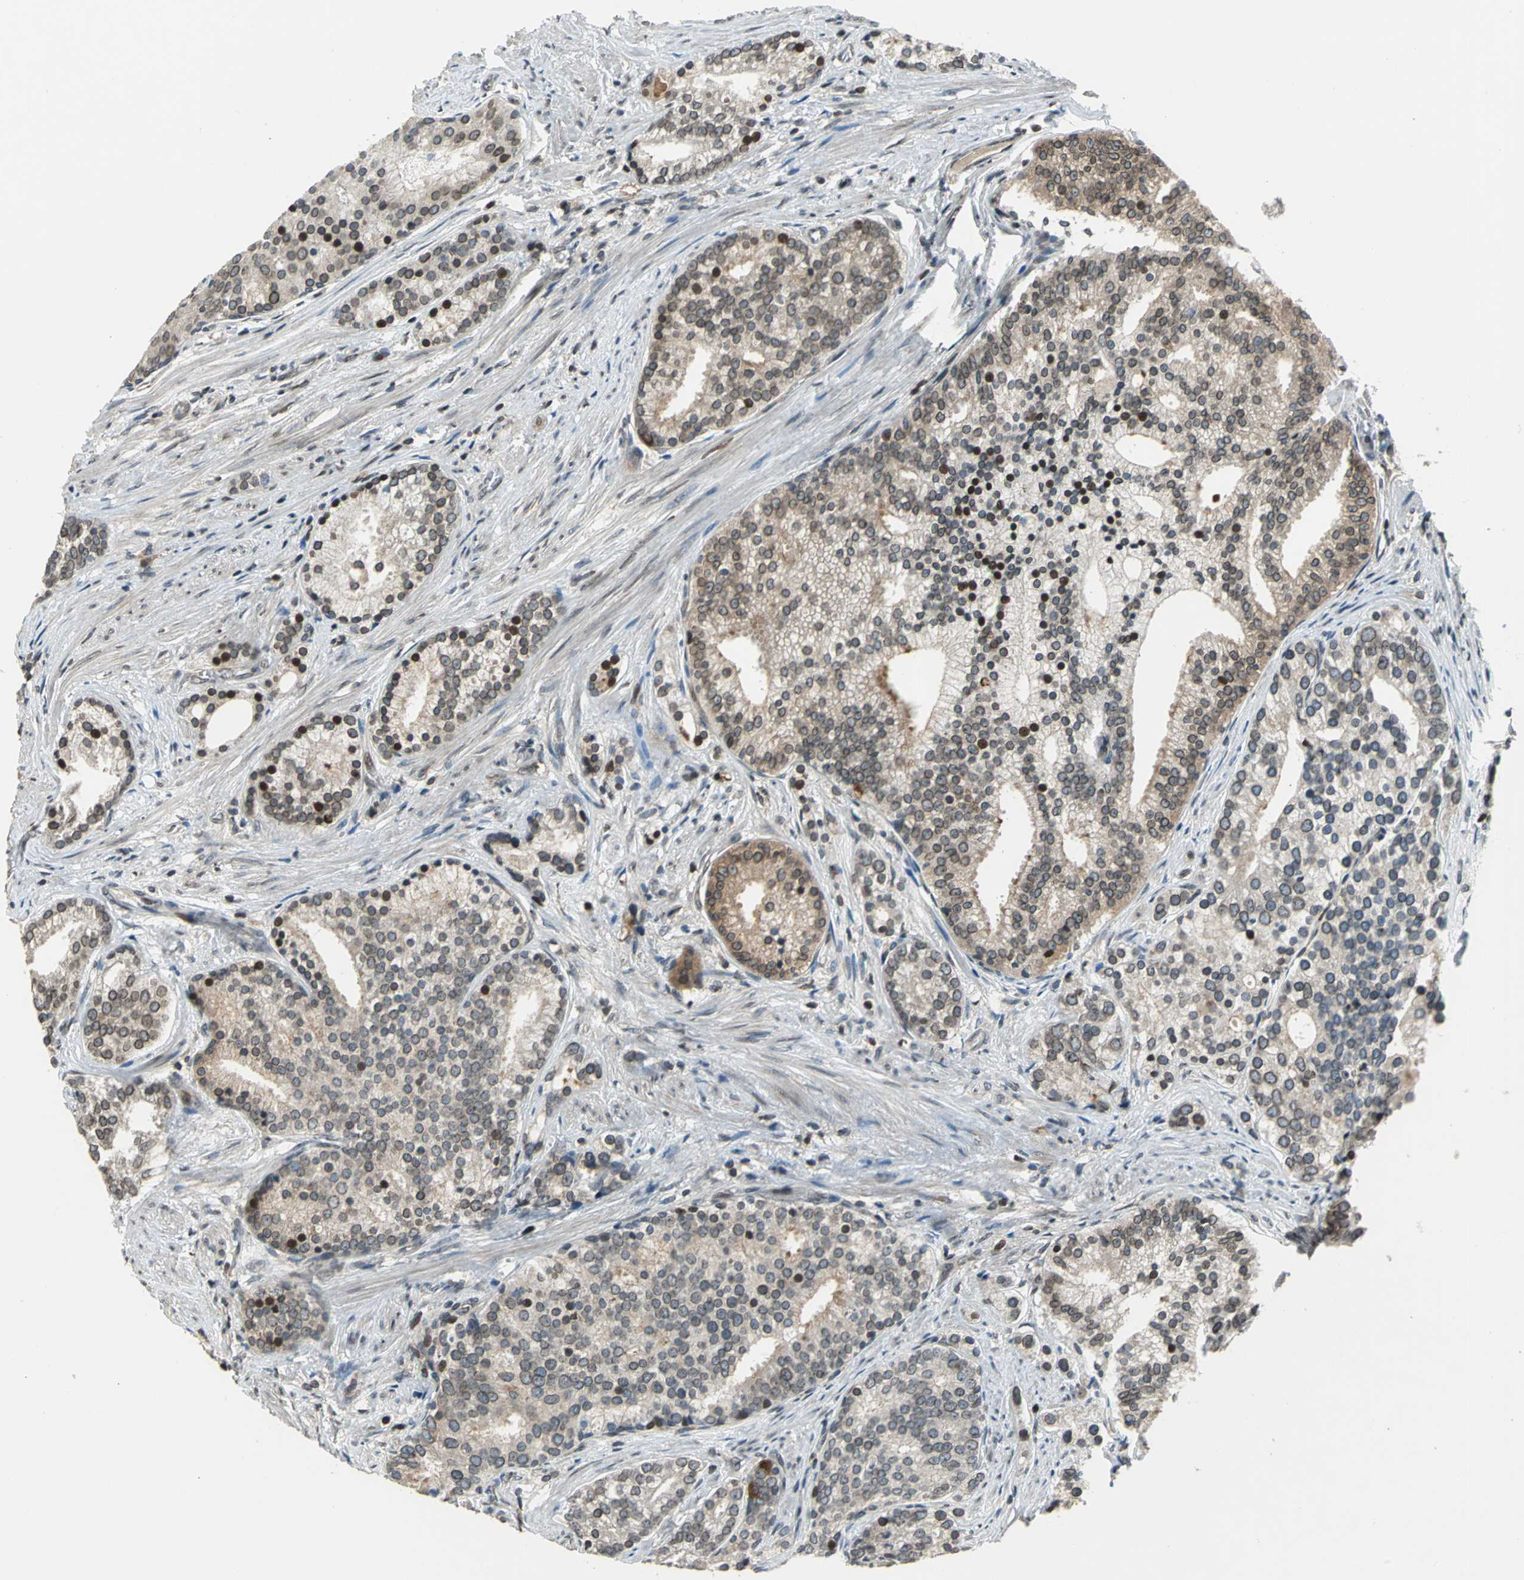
{"staining": {"intensity": "moderate", "quantity": "25%-75%", "location": "cytoplasmic/membranous,nuclear"}, "tissue": "prostate cancer", "cell_type": "Tumor cells", "image_type": "cancer", "snomed": [{"axis": "morphology", "description": "Adenocarcinoma, Low grade"}, {"axis": "topography", "description": "Prostate"}], "caption": "Prostate adenocarcinoma (low-grade) stained for a protein (brown) demonstrates moderate cytoplasmic/membranous and nuclear positive staining in about 25%-75% of tumor cells.", "gene": "BRIP1", "patient": {"sex": "male", "age": 71}}